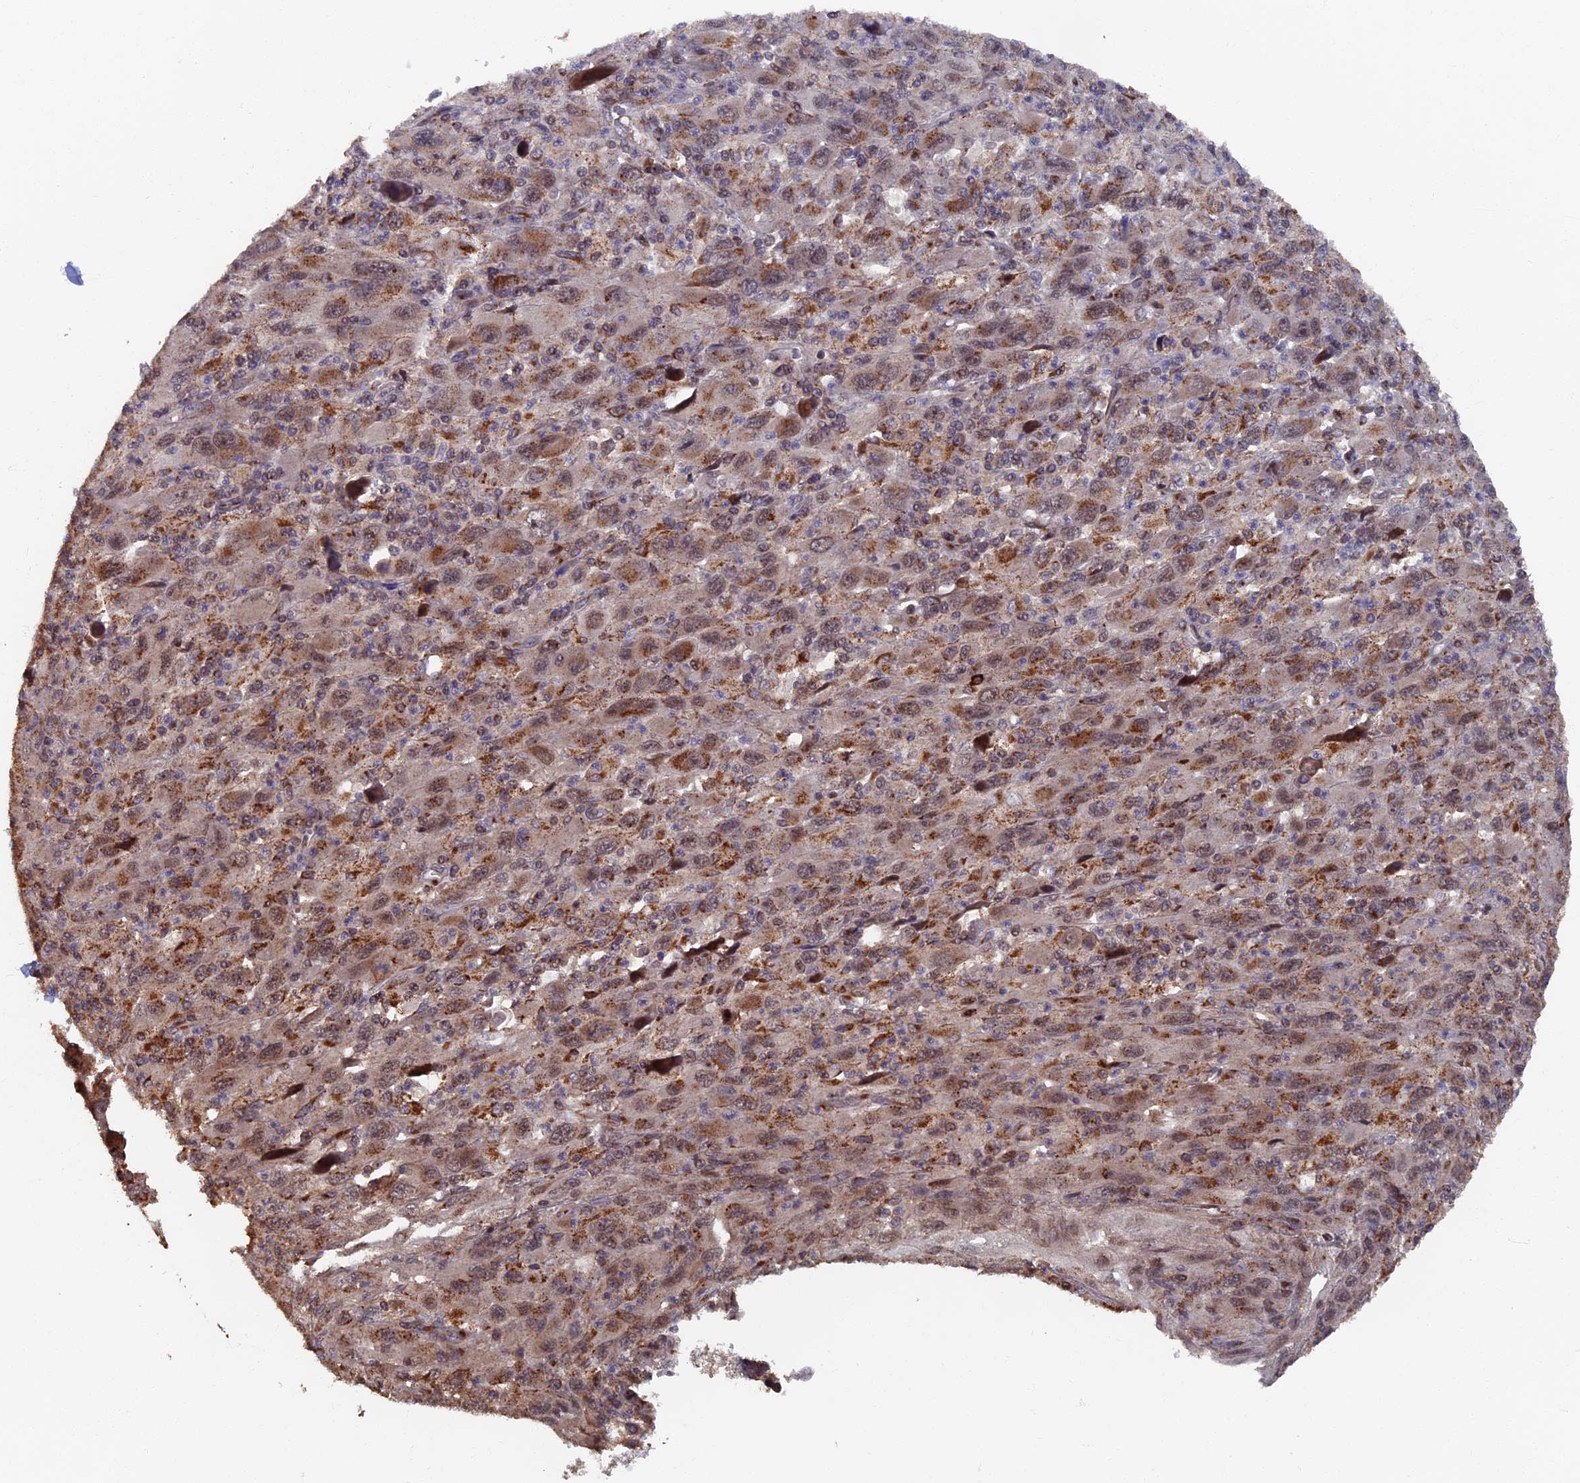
{"staining": {"intensity": "moderate", "quantity": ">75%", "location": "cytoplasmic/membranous"}, "tissue": "melanoma", "cell_type": "Tumor cells", "image_type": "cancer", "snomed": [{"axis": "morphology", "description": "Malignant melanoma, Metastatic site"}, {"axis": "topography", "description": "Skin"}], "caption": "Immunohistochemical staining of human melanoma reveals medium levels of moderate cytoplasmic/membranous positivity in about >75% of tumor cells. (DAB = brown stain, brightfield microscopy at high magnification).", "gene": "RASGRF1", "patient": {"sex": "female", "age": 56}}